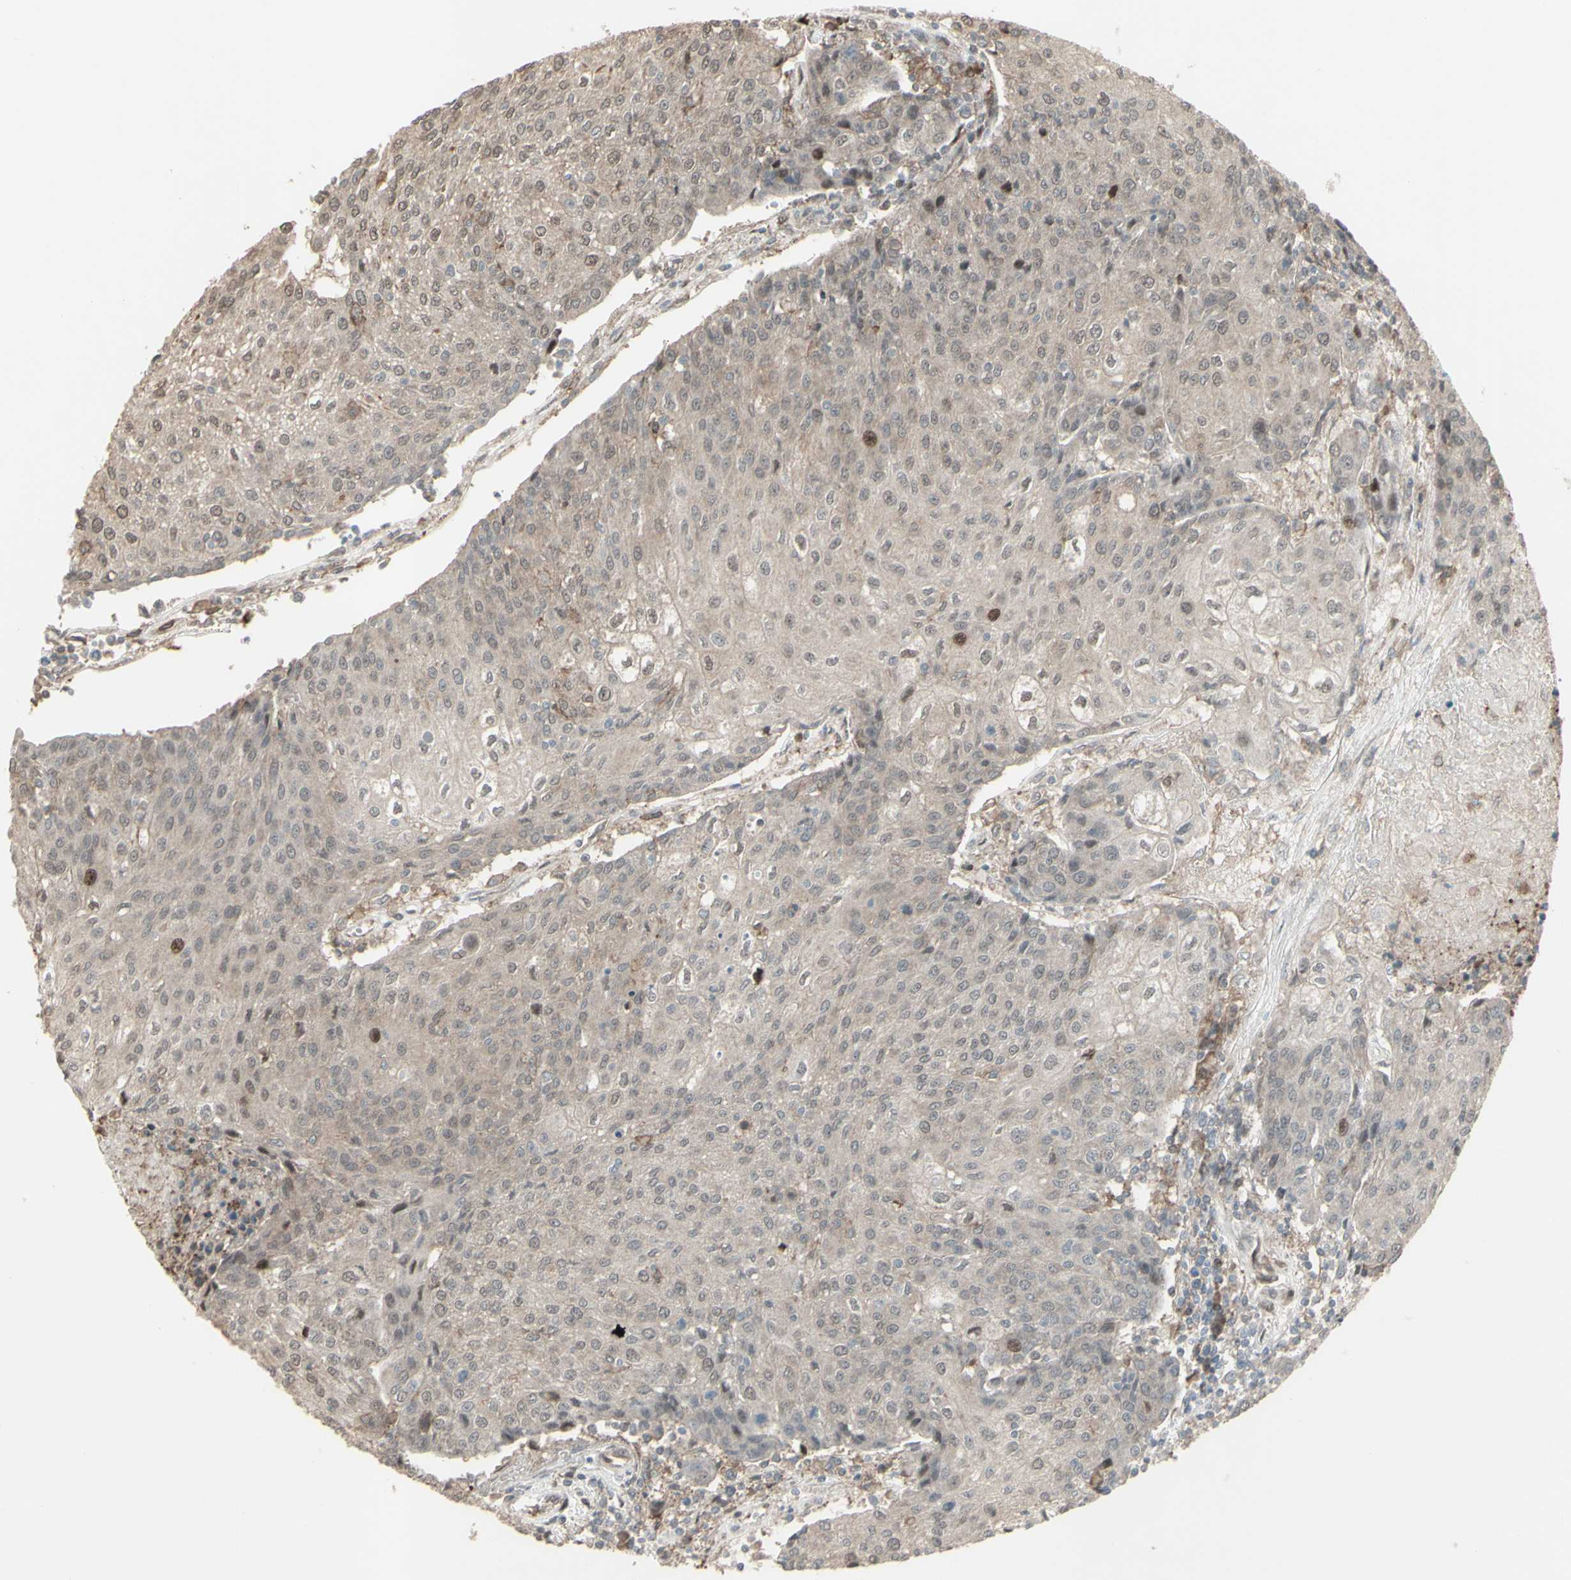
{"staining": {"intensity": "moderate", "quantity": "<25%", "location": "nuclear"}, "tissue": "urothelial cancer", "cell_type": "Tumor cells", "image_type": "cancer", "snomed": [{"axis": "morphology", "description": "Urothelial carcinoma, High grade"}, {"axis": "topography", "description": "Urinary bladder"}], "caption": "Immunohistochemistry photomicrograph of neoplastic tissue: urothelial carcinoma (high-grade) stained using IHC exhibits low levels of moderate protein expression localized specifically in the nuclear of tumor cells, appearing as a nuclear brown color.", "gene": "CD33", "patient": {"sex": "female", "age": 85}}